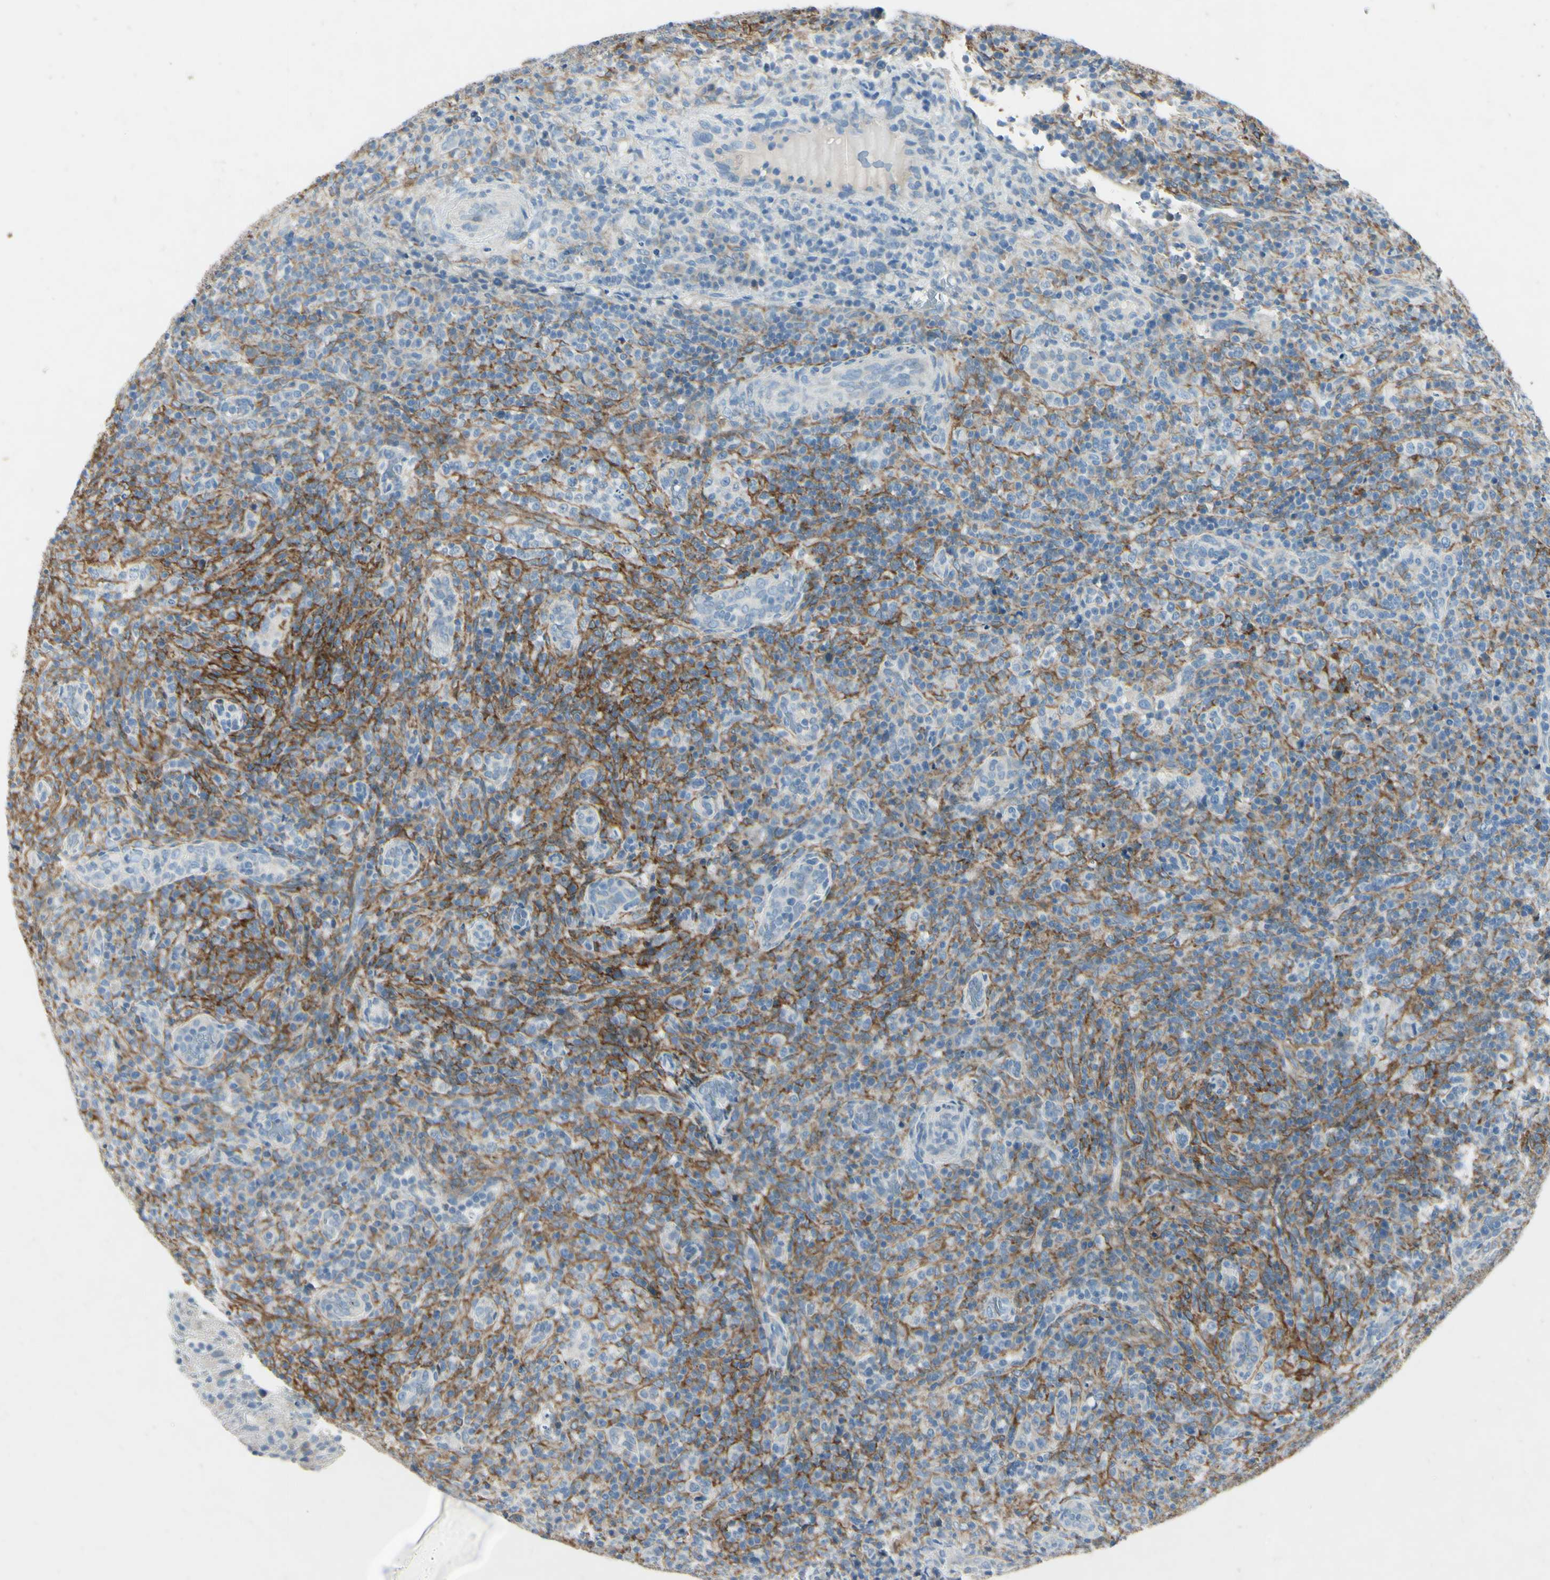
{"staining": {"intensity": "moderate", "quantity": ">75%", "location": "cytoplasmic/membranous"}, "tissue": "lymphoma", "cell_type": "Tumor cells", "image_type": "cancer", "snomed": [{"axis": "morphology", "description": "Malignant lymphoma, non-Hodgkin's type, High grade"}, {"axis": "topography", "description": "Lymph node"}], "caption": "An immunohistochemistry histopathology image of neoplastic tissue is shown. Protein staining in brown highlights moderate cytoplasmic/membranous positivity in lymphoma within tumor cells.", "gene": "SNAP91", "patient": {"sex": "female", "age": 76}}